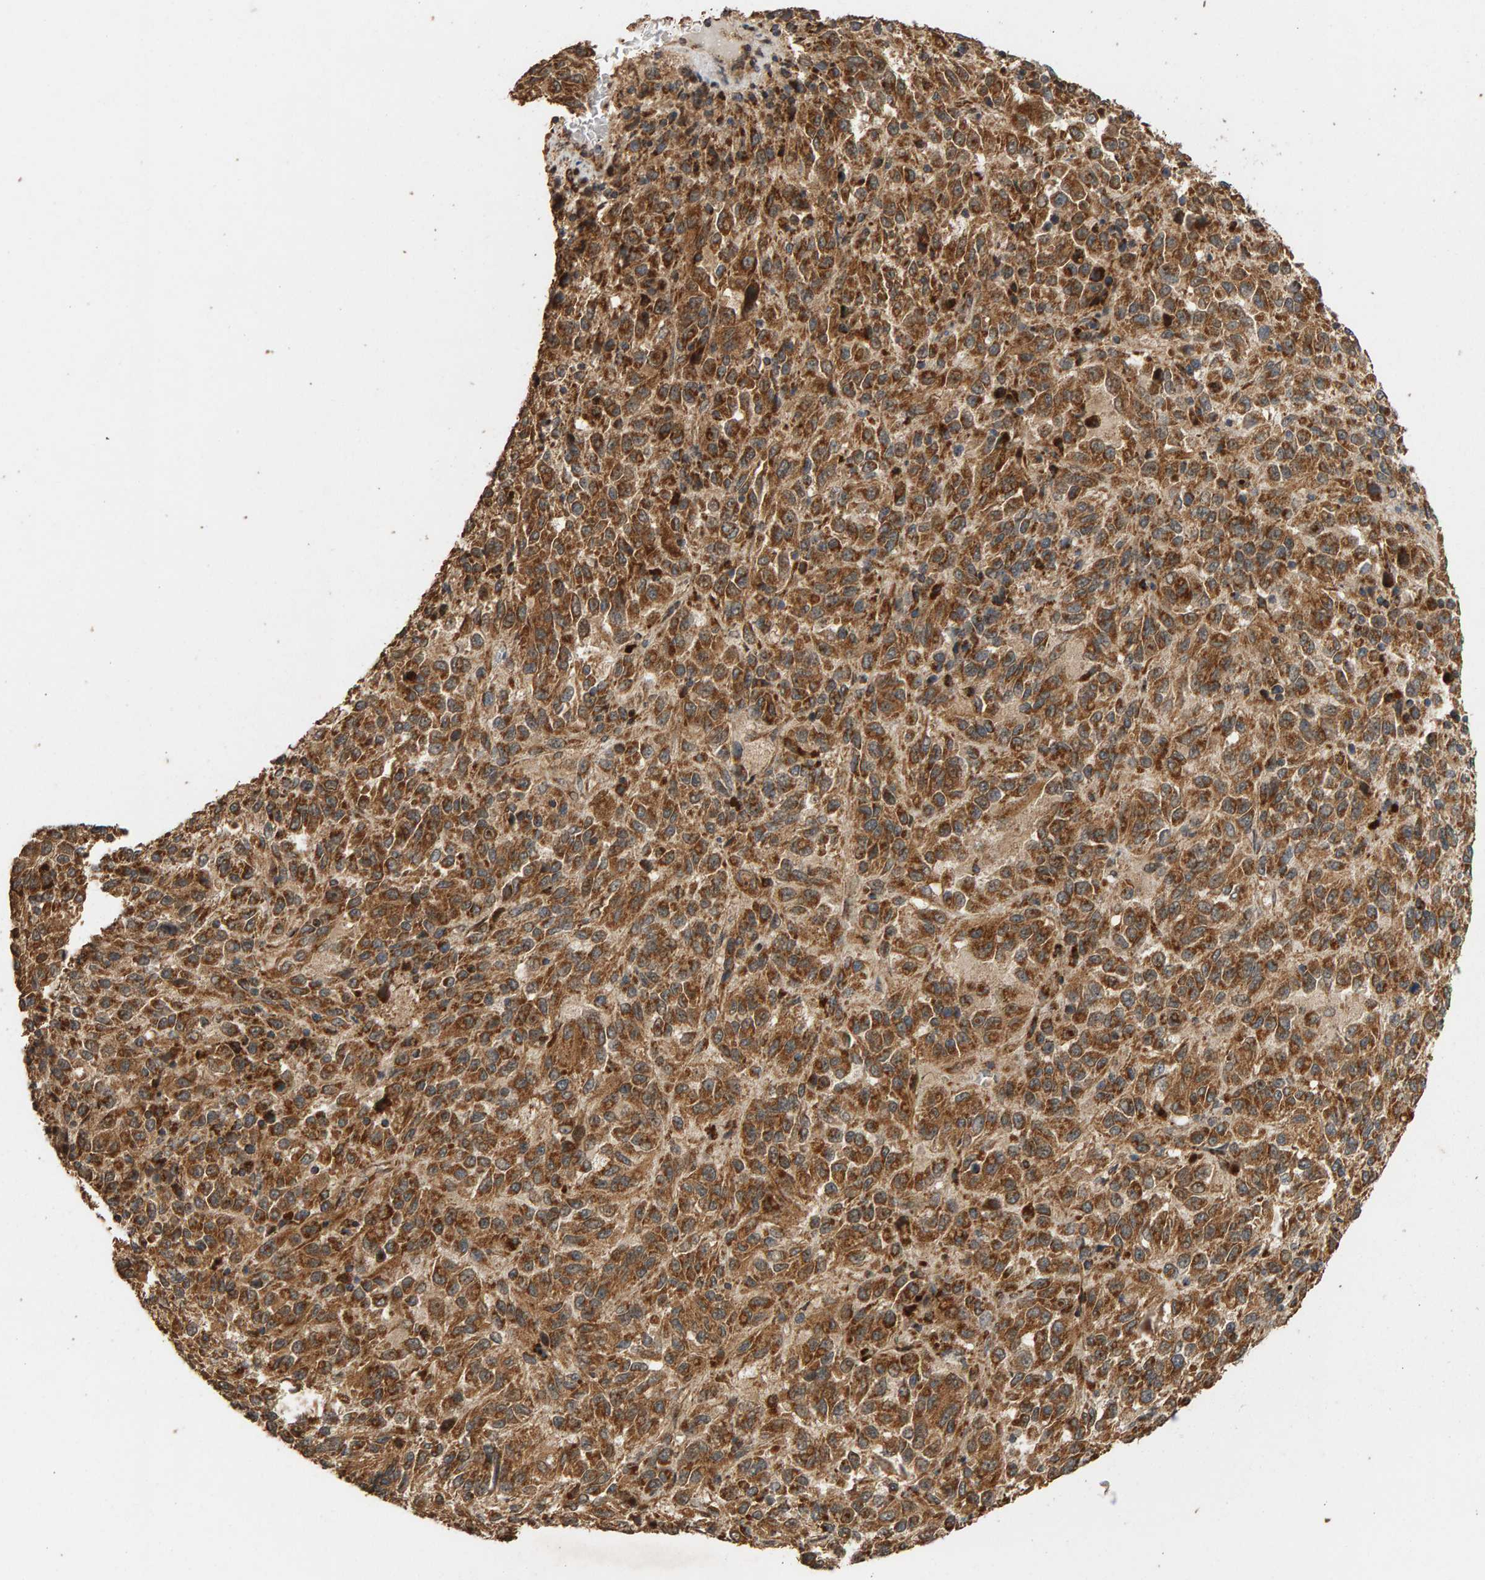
{"staining": {"intensity": "strong", "quantity": ">75%", "location": "cytoplasmic/membranous"}, "tissue": "melanoma", "cell_type": "Tumor cells", "image_type": "cancer", "snomed": [{"axis": "morphology", "description": "Malignant melanoma, Metastatic site"}, {"axis": "topography", "description": "Lung"}], "caption": "Protein expression analysis of malignant melanoma (metastatic site) demonstrates strong cytoplasmic/membranous staining in approximately >75% of tumor cells.", "gene": "GSTK1", "patient": {"sex": "male", "age": 64}}